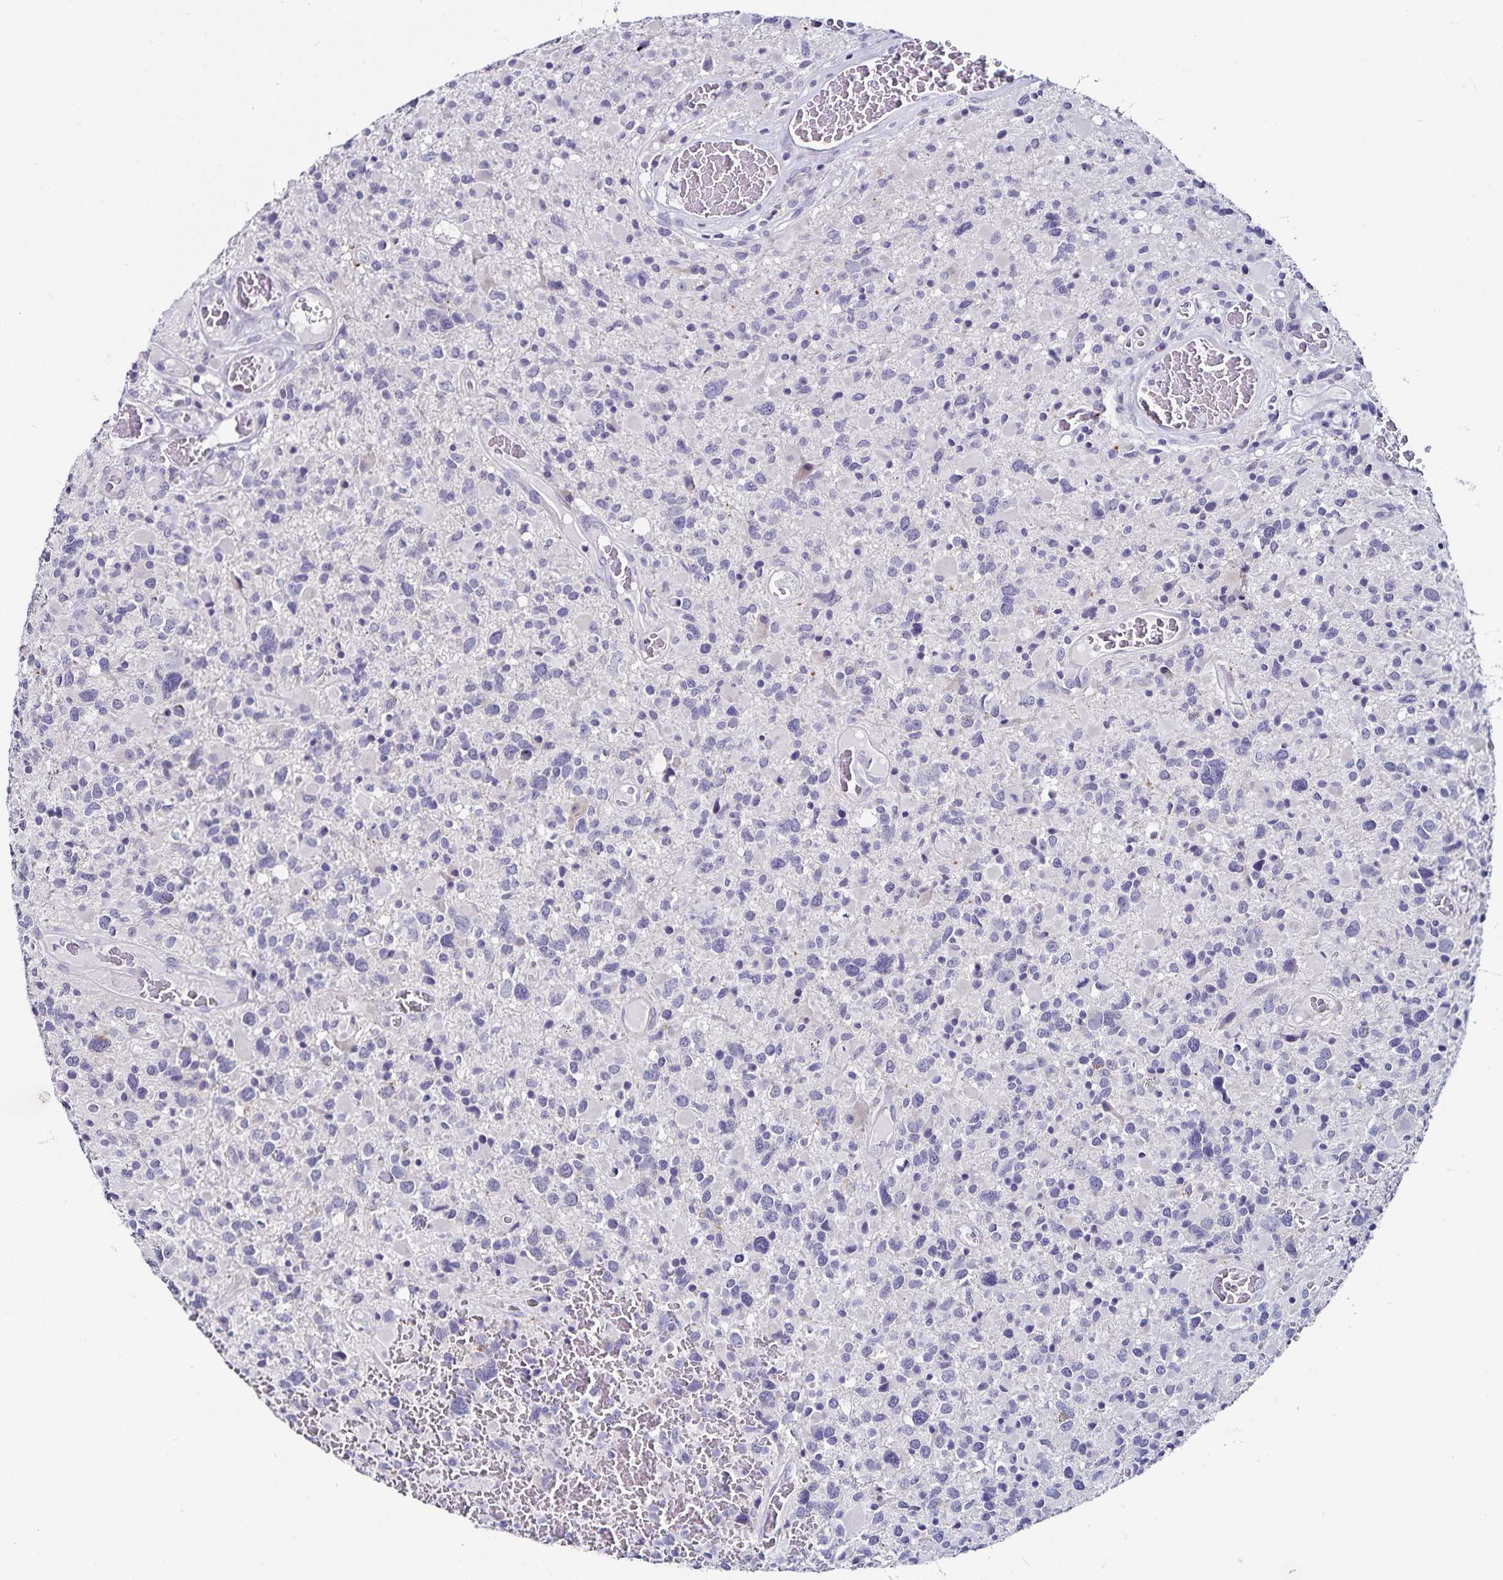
{"staining": {"intensity": "negative", "quantity": "none", "location": "none"}, "tissue": "glioma", "cell_type": "Tumor cells", "image_type": "cancer", "snomed": [{"axis": "morphology", "description": "Glioma, malignant, High grade"}, {"axis": "topography", "description": "Brain"}], "caption": "Immunohistochemical staining of high-grade glioma (malignant) shows no significant positivity in tumor cells. The staining was performed using DAB to visualize the protein expression in brown, while the nuclei were stained in blue with hematoxylin (Magnification: 20x).", "gene": "TSPAN7", "patient": {"sex": "female", "age": 40}}